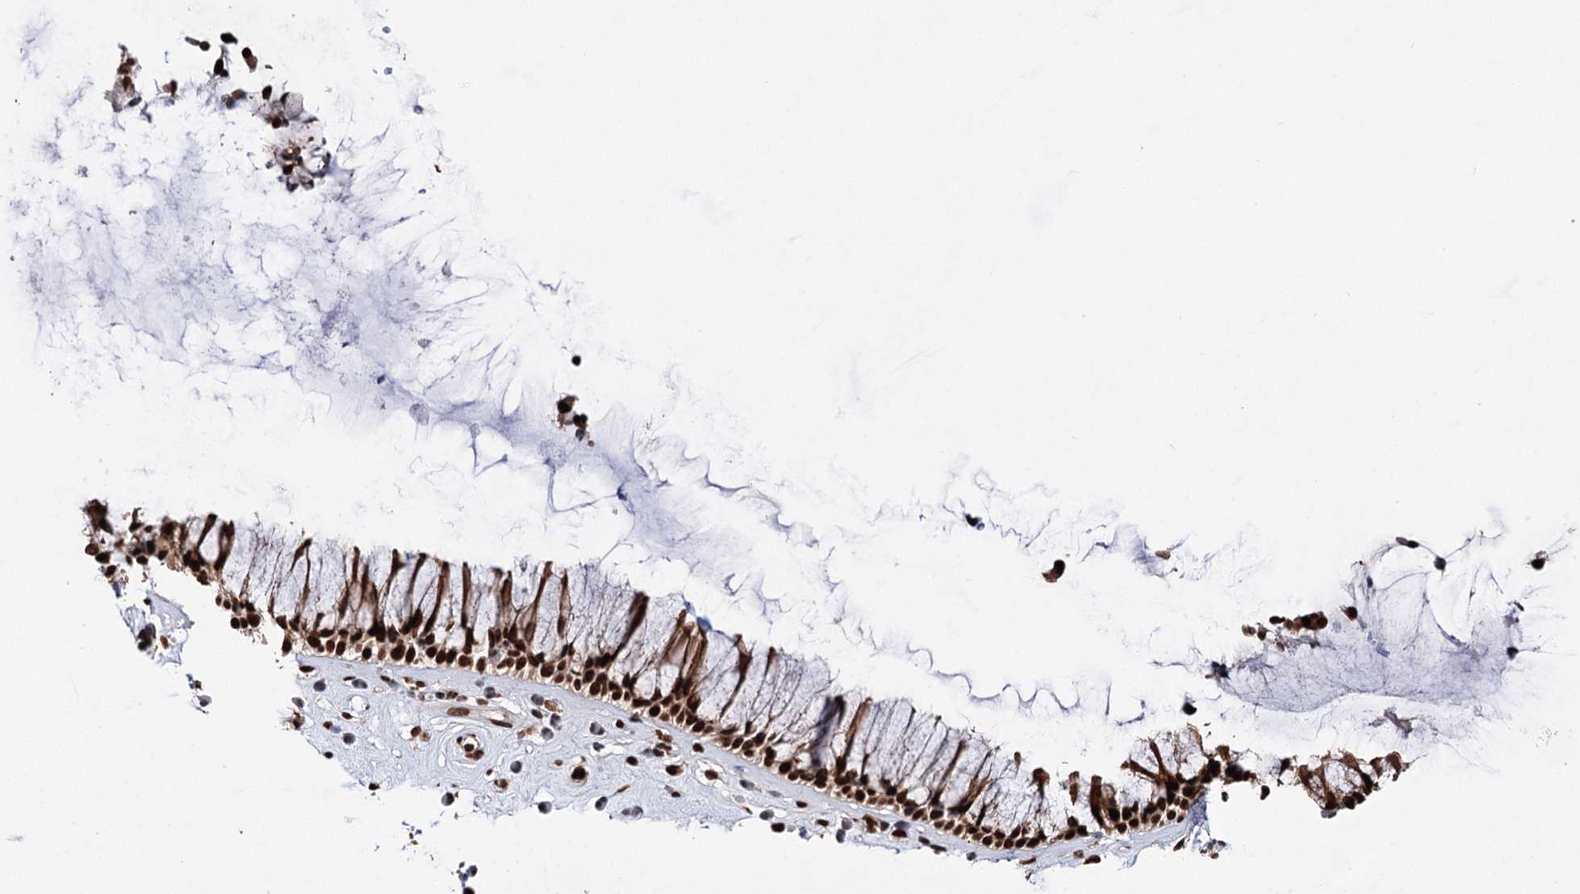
{"staining": {"intensity": "strong", "quantity": ">75%", "location": "cytoplasmic/membranous,nuclear"}, "tissue": "nasopharynx", "cell_type": "Respiratory epithelial cells", "image_type": "normal", "snomed": [{"axis": "morphology", "description": "Normal tissue, NOS"}, {"axis": "morphology", "description": "Inflammation, NOS"}, {"axis": "topography", "description": "Nasopharynx"}], "caption": "This histopathology image displays immunohistochemistry staining of normal nasopharynx, with high strong cytoplasmic/membranous,nuclear expression in about >75% of respiratory epithelial cells.", "gene": "MATR3", "patient": {"sex": "male", "age": 29}}